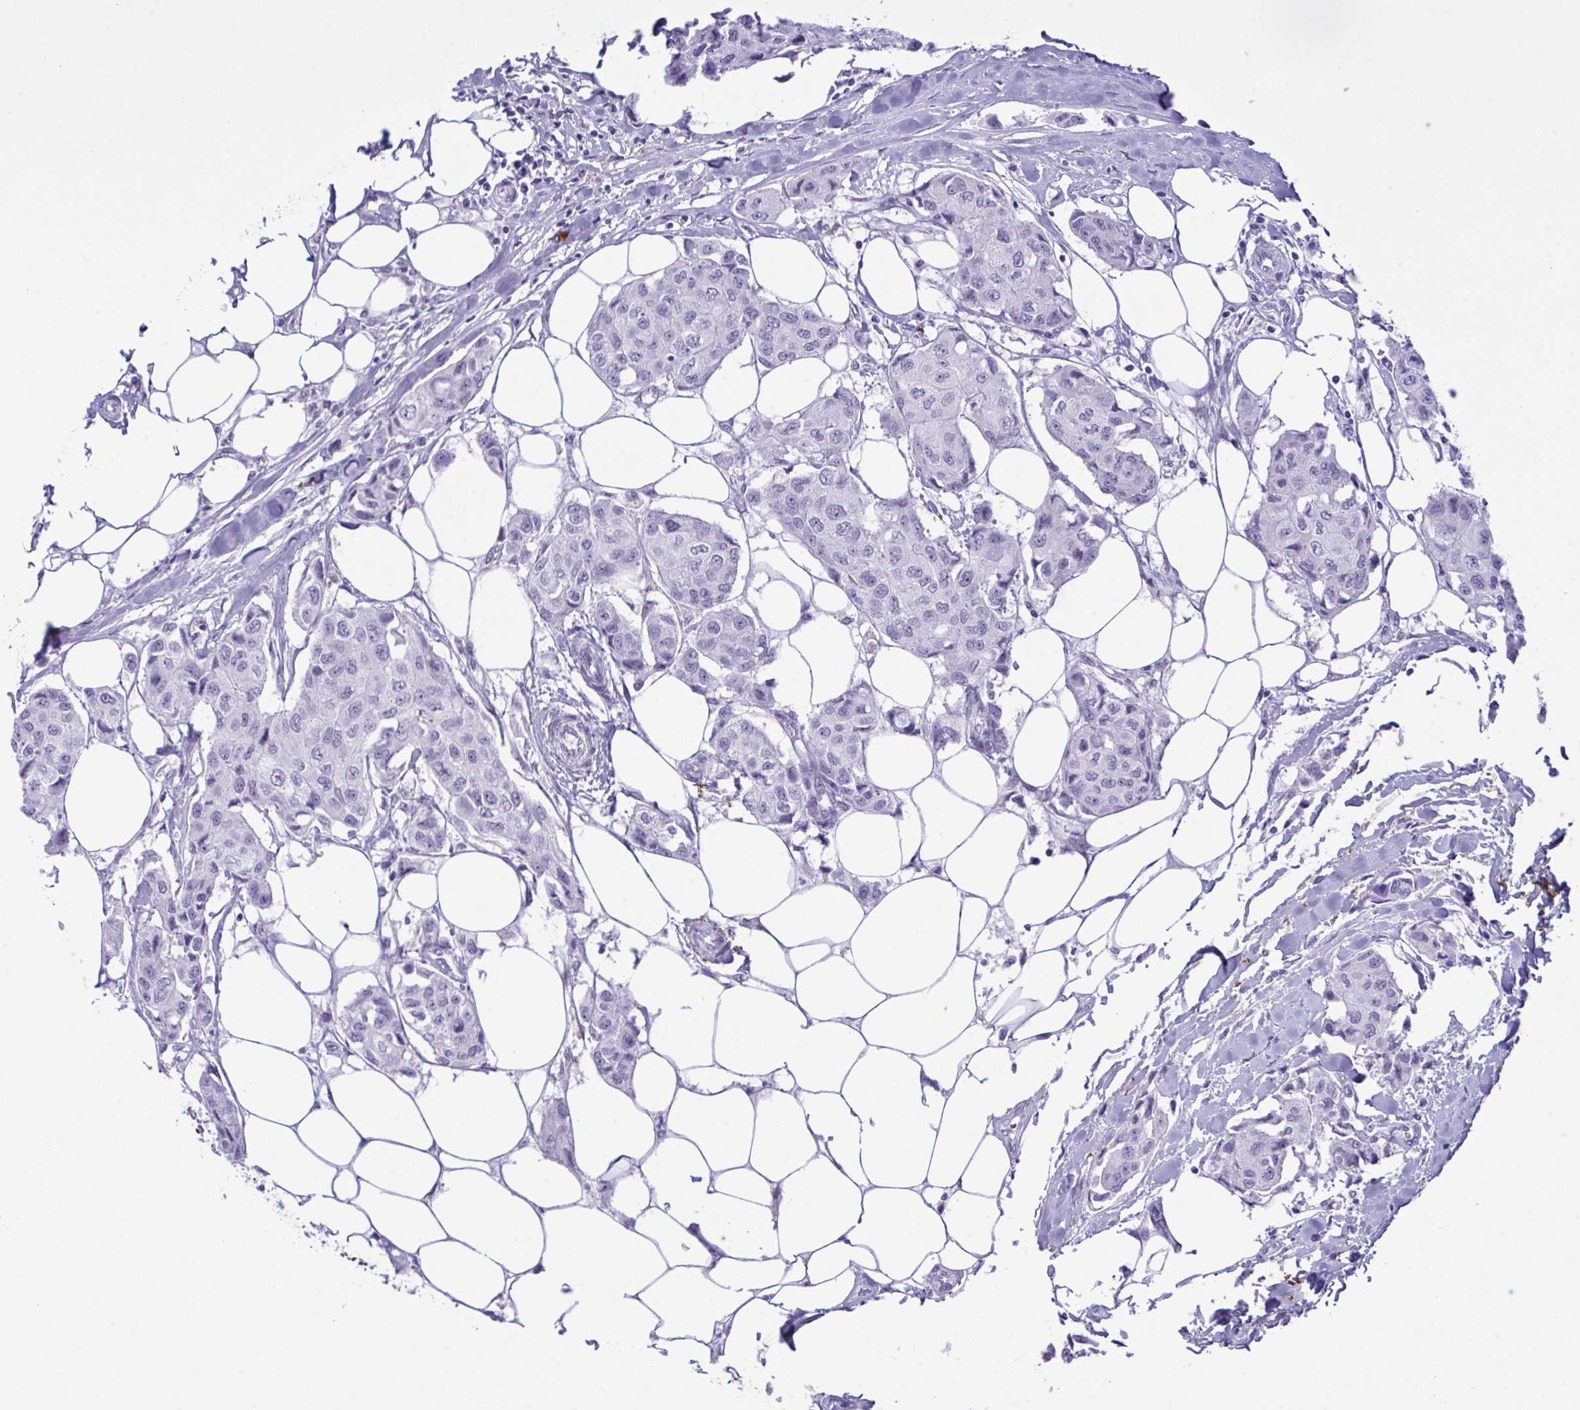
{"staining": {"intensity": "negative", "quantity": "none", "location": "none"}, "tissue": "breast cancer", "cell_type": "Tumor cells", "image_type": "cancer", "snomed": [{"axis": "morphology", "description": "Duct carcinoma"}, {"axis": "topography", "description": "Breast"}, {"axis": "topography", "description": "Lymph node"}], "caption": "High magnification brightfield microscopy of breast cancer stained with DAB (brown) and counterstained with hematoxylin (blue): tumor cells show no significant expression. (DAB immunohistochemistry with hematoxylin counter stain).", "gene": "ELN", "patient": {"sex": "female", "age": 80}}